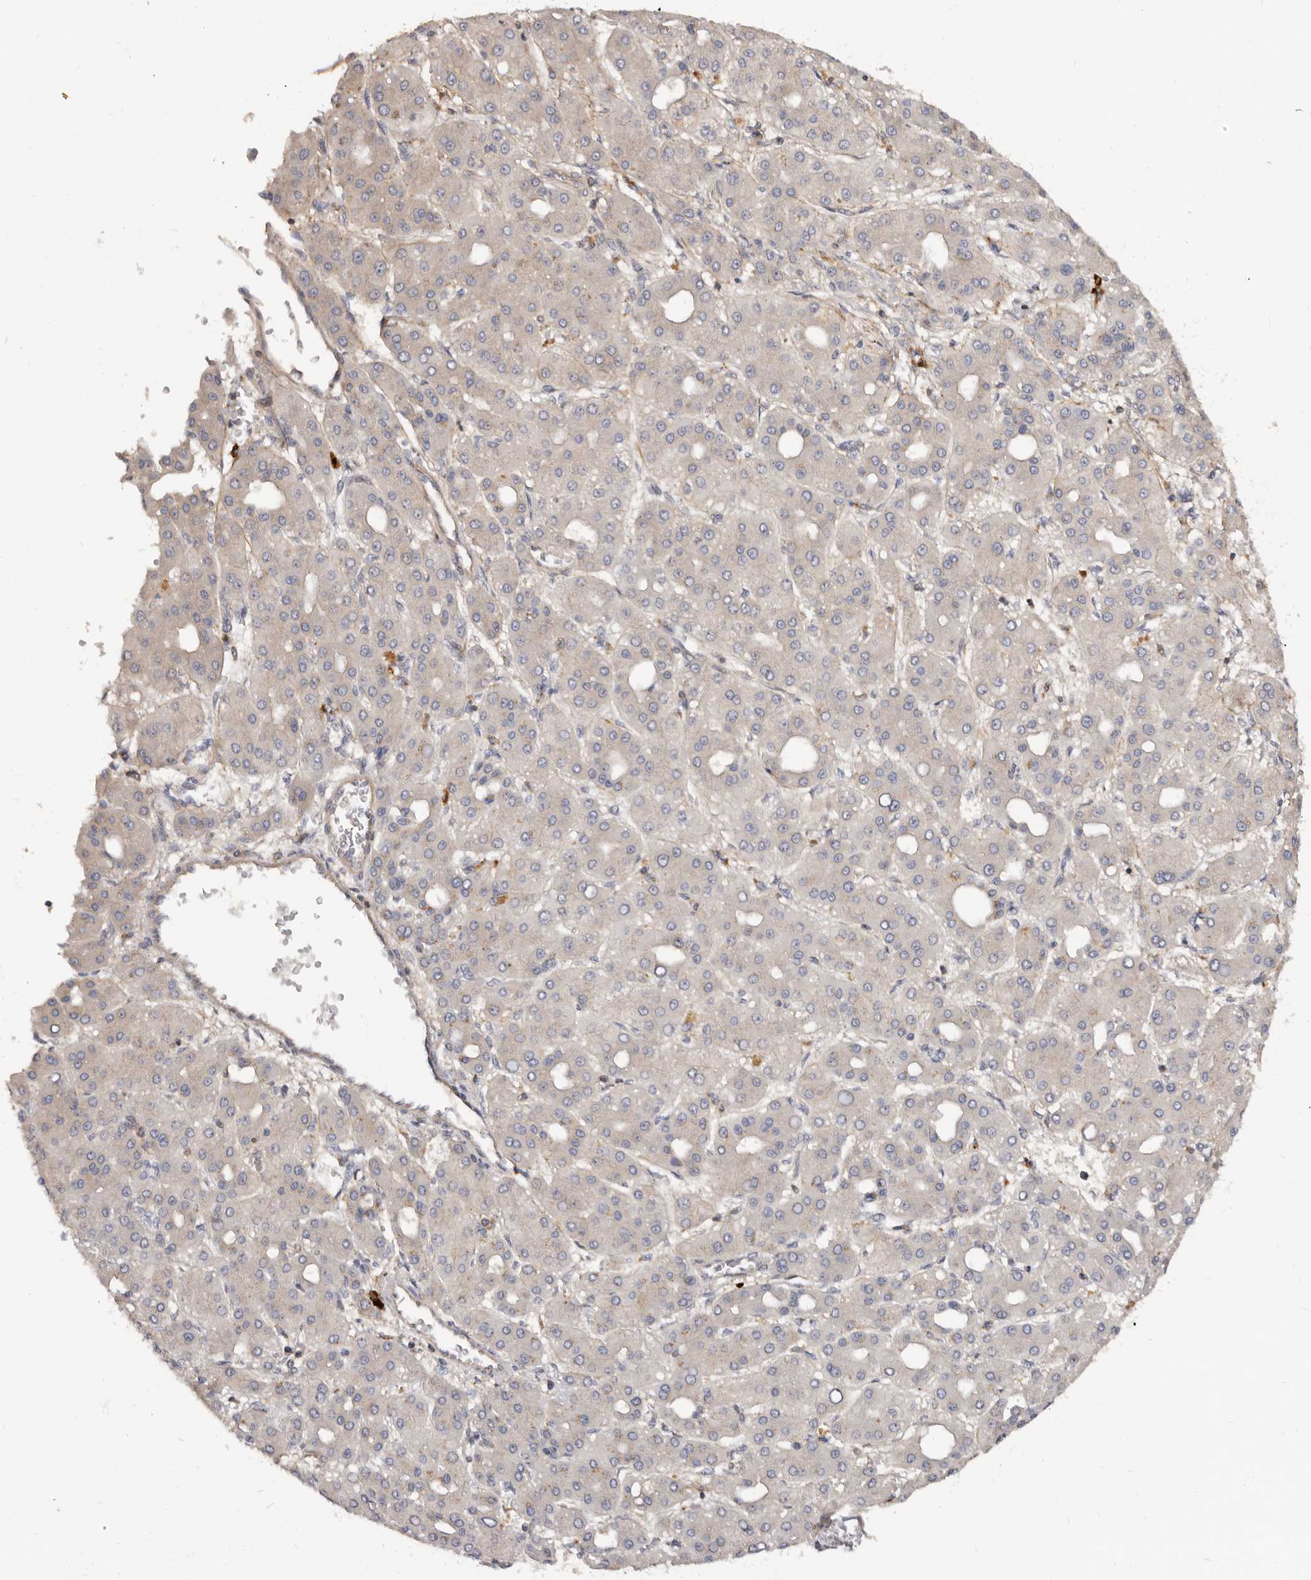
{"staining": {"intensity": "weak", "quantity": "25%-75%", "location": "cytoplasmic/membranous"}, "tissue": "liver cancer", "cell_type": "Tumor cells", "image_type": "cancer", "snomed": [{"axis": "morphology", "description": "Carcinoma, Hepatocellular, NOS"}, {"axis": "topography", "description": "Liver"}], "caption": "This is a photomicrograph of immunohistochemistry staining of hepatocellular carcinoma (liver), which shows weak positivity in the cytoplasmic/membranous of tumor cells.", "gene": "ADAMTS20", "patient": {"sex": "male", "age": 65}}